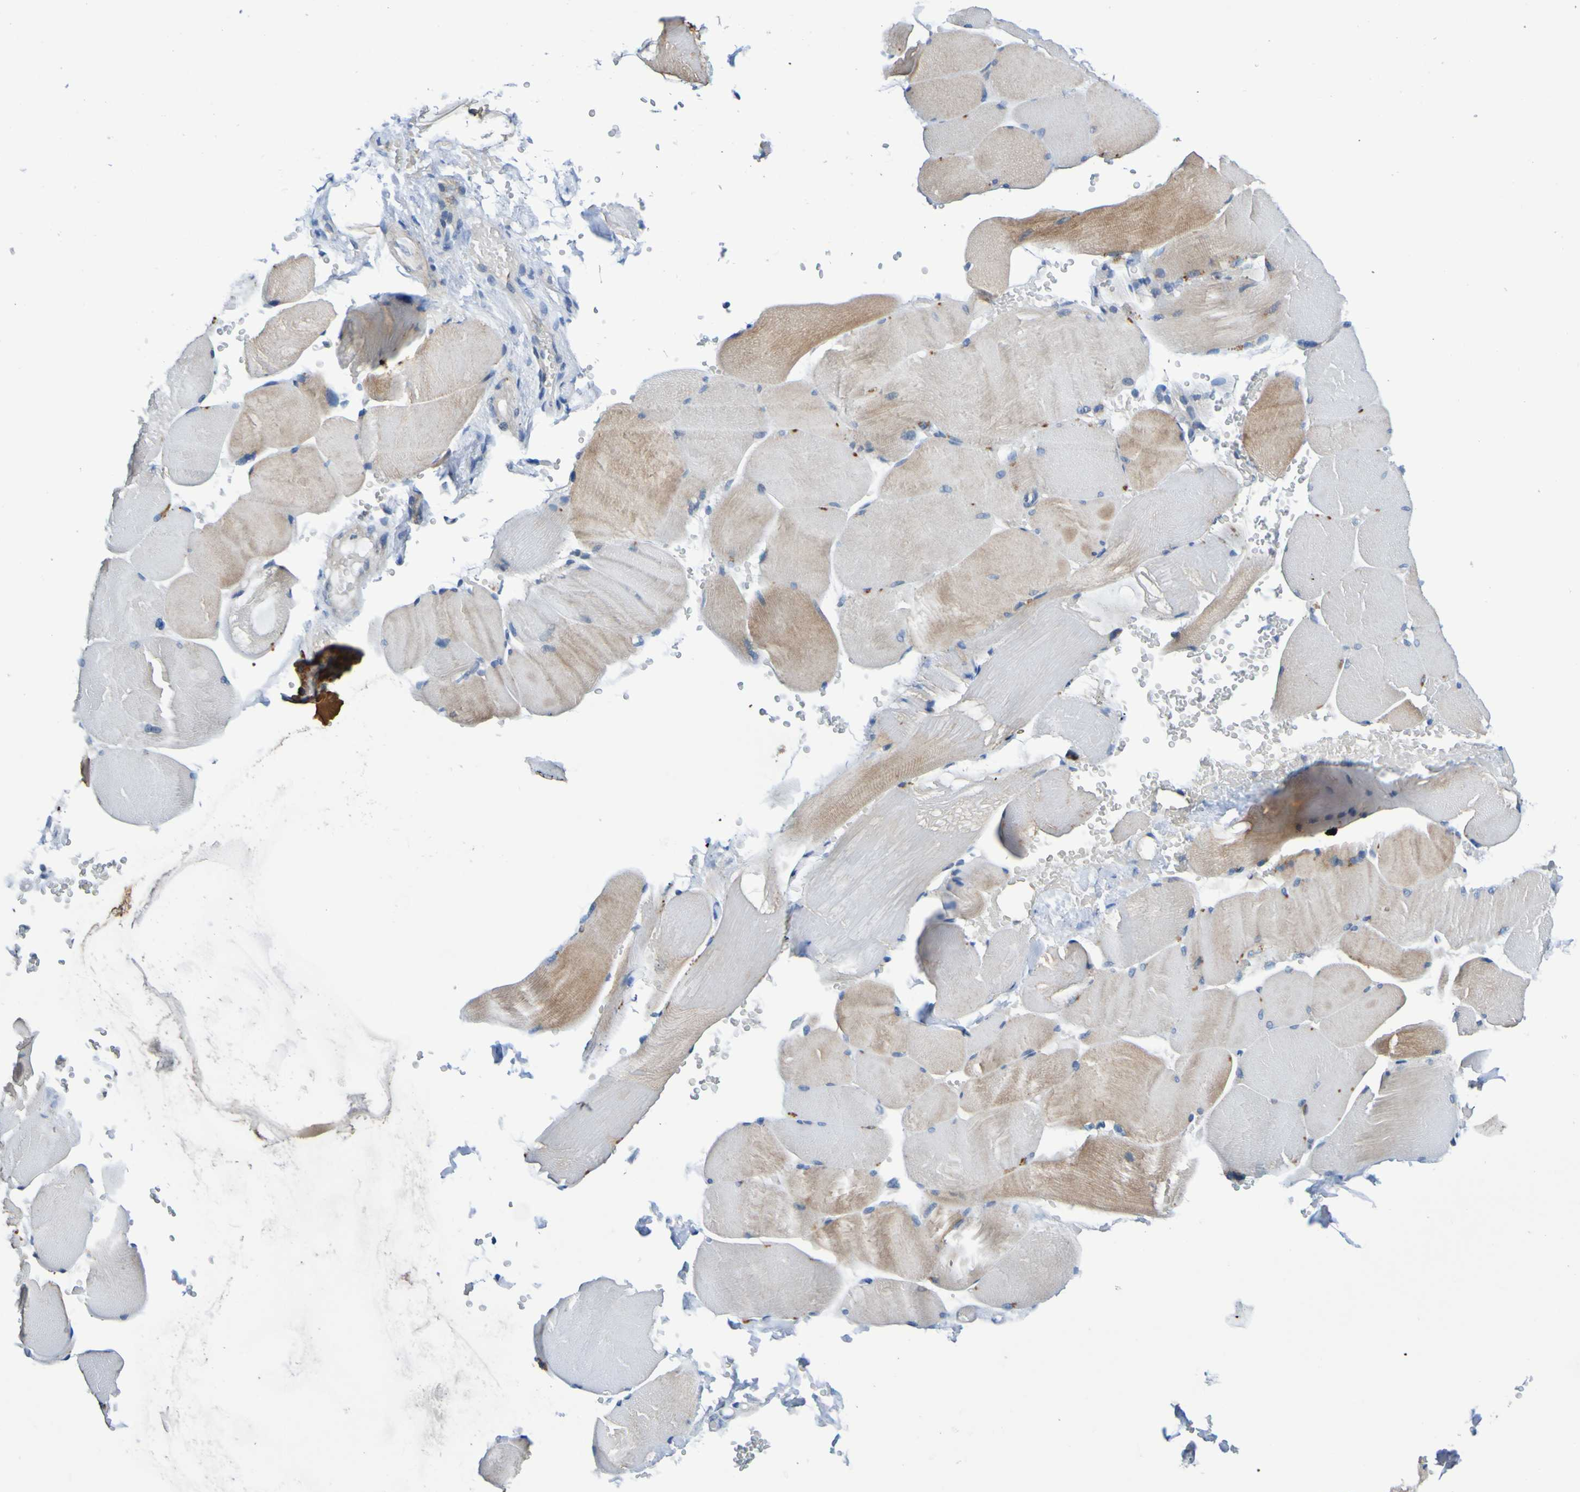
{"staining": {"intensity": "weak", "quantity": ">75%", "location": "cytoplasmic/membranous"}, "tissue": "skeletal muscle", "cell_type": "Myocytes", "image_type": "normal", "snomed": [{"axis": "morphology", "description": "Normal tissue, NOS"}, {"axis": "topography", "description": "Skin"}, {"axis": "topography", "description": "Skeletal muscle"}], "caption": "Immunohistochemical staining of unremarkable human skeletal muscle shows weak cytoplasmic/membranous protein positivity in approximately >75% of myocytes.", "gene": "METAP2", "patient": {"sex": "male", "age": 83}}